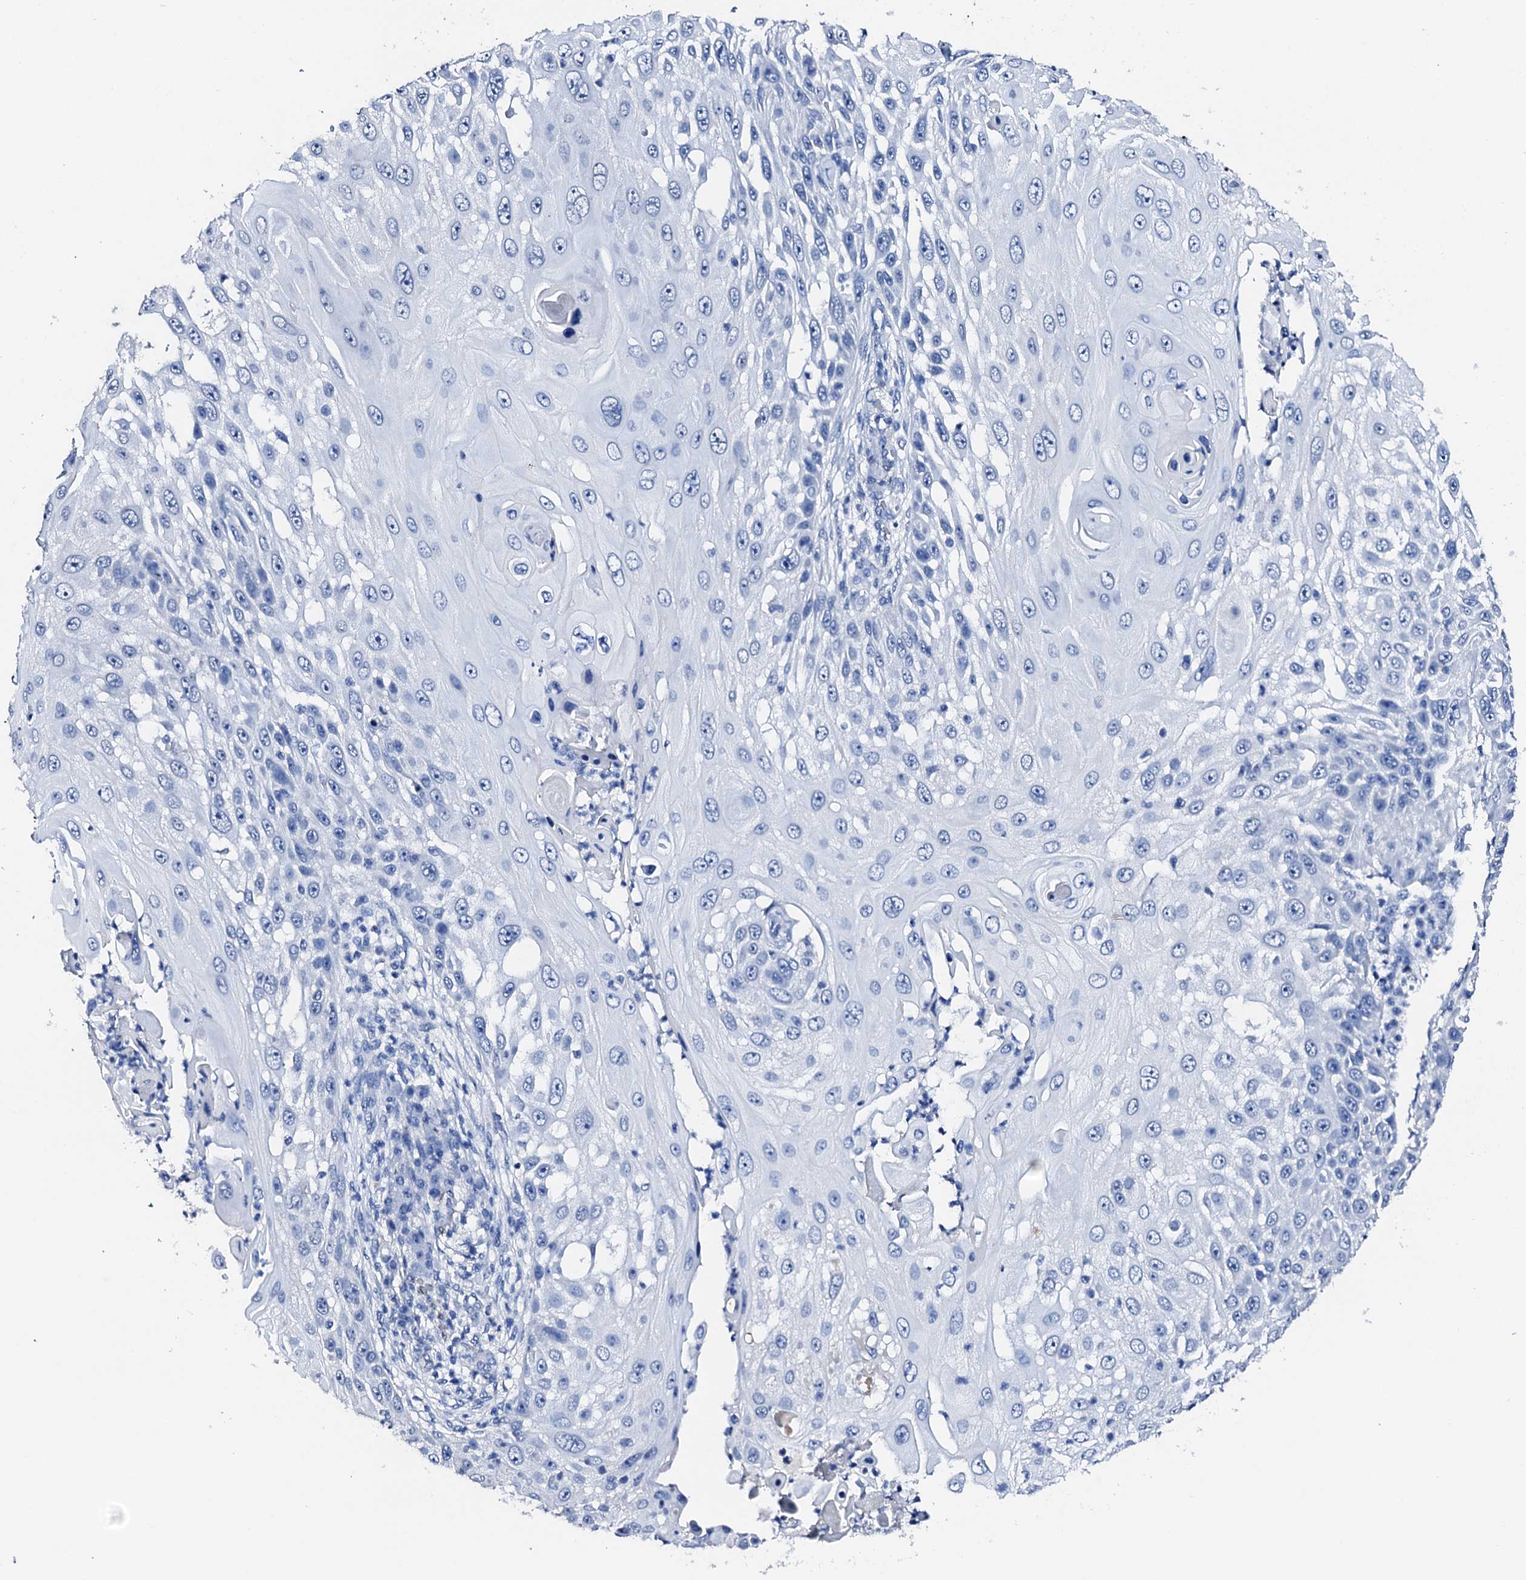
{"staining": {"intensity": "negative", "quantity": "none", "location": "none"}, "tissue": "skin cancer", "cell_type": "Tumor cells", "image_type": "cancer", "snomed": [{"axis": "morphology", "description": "Squamous cell carcinoma, NOS"}, {"axis": "topography", "description": "Skin"}], "caption": "High magnification brightfield microscopy of squamous cell carcinoma (skin) stained with DAB (brown) and counterstained with hematoxylin (blue): tumor cells show no significant positivity. Nuclei are stained in blue.", "gene": "NRIP2", "patient": {"sex": "female", "age": 44}}